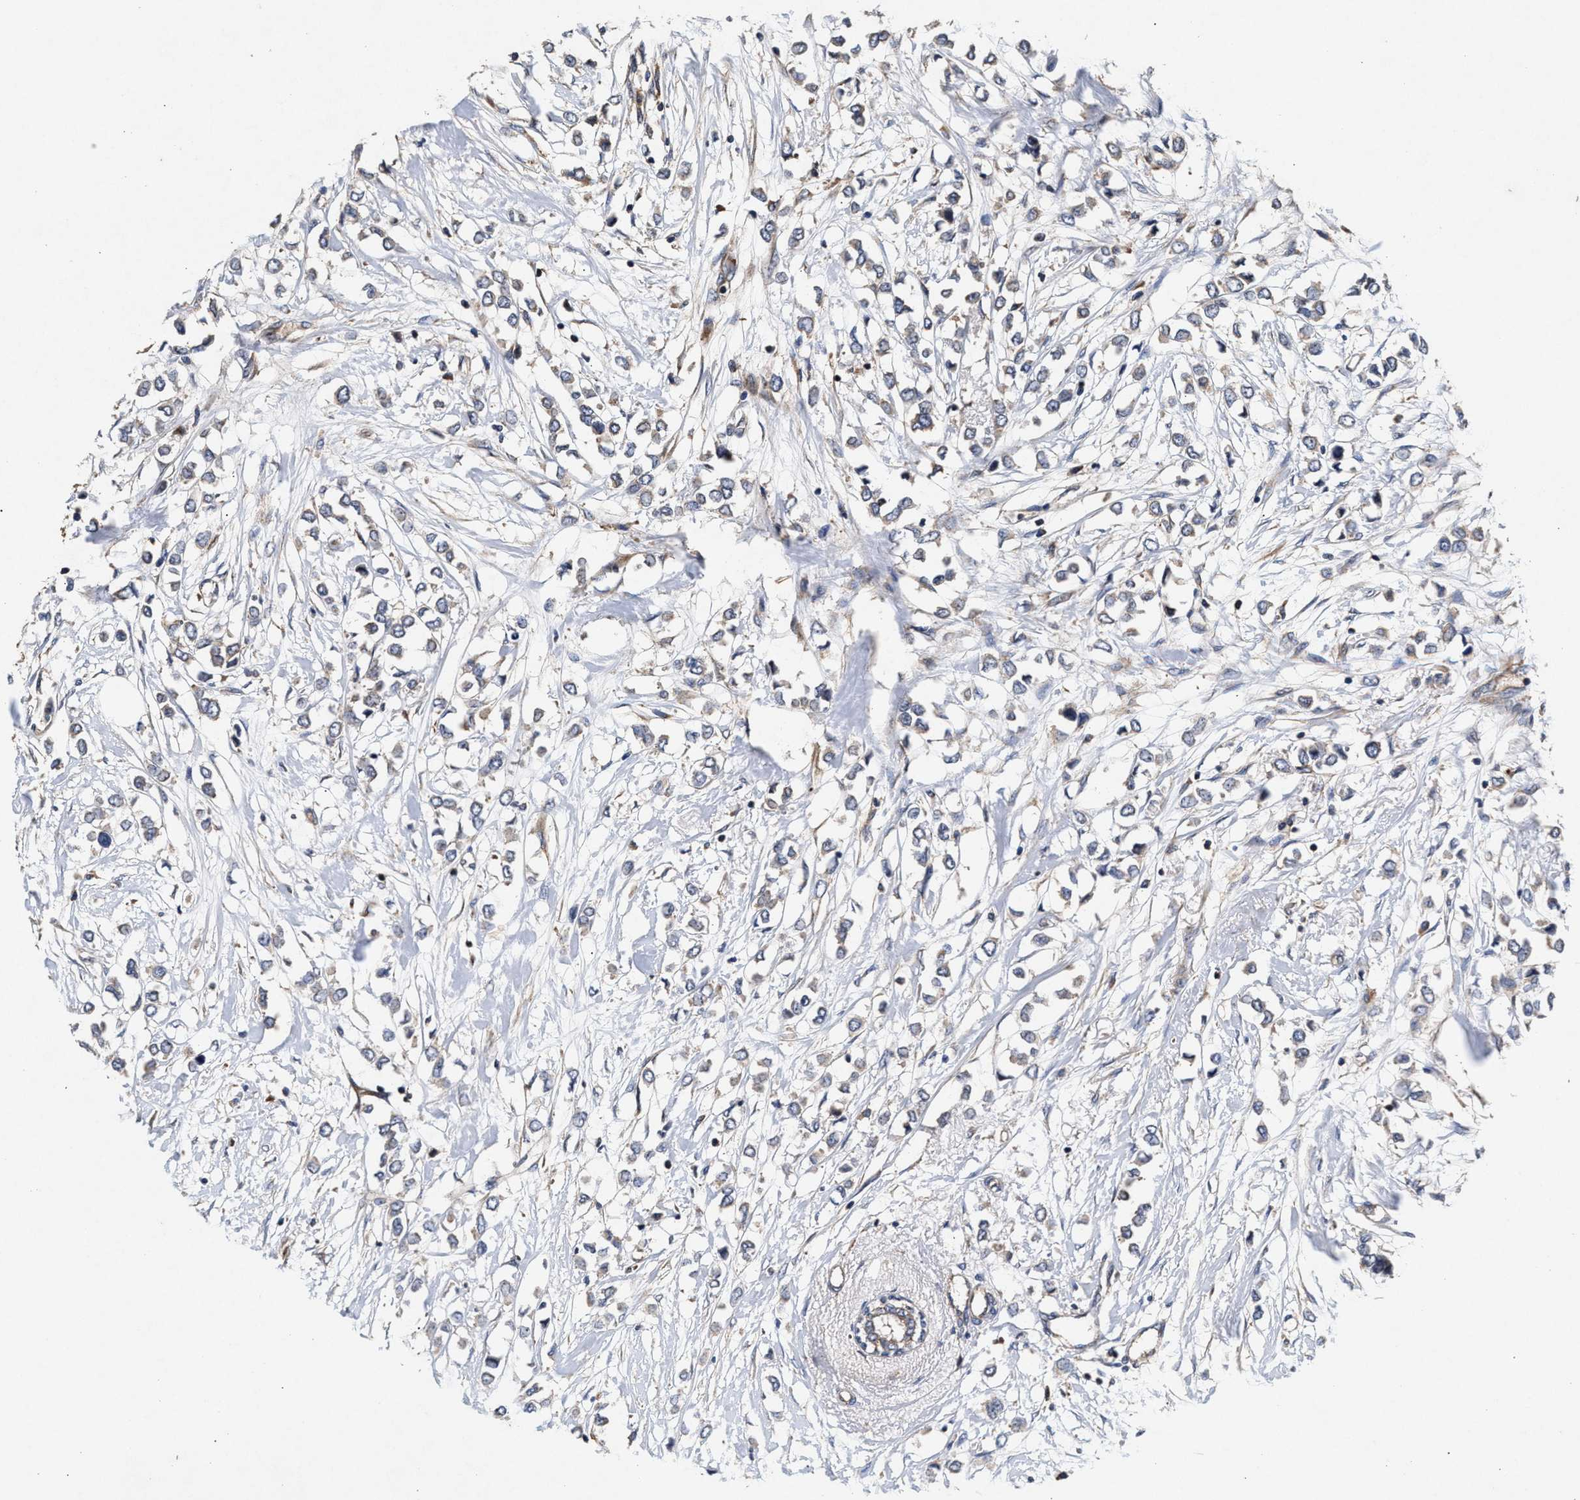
{"staining": {"intensity": "negative", "quantity": "none", "location": "none"}, "tissue": "breast cancer", "cell_type": "Tumor cells", "image_type": "cancer", "snomed": [{"axis": "morphology", "description": "Lobular carcinoma"}, {"axis": "topography", "description": "Breast"}], "caption": "Tumor cells show no significant protein positivity in breast cancer.", "gene": "NFKB2", "patient": {"sex": "female", "age": 51}}